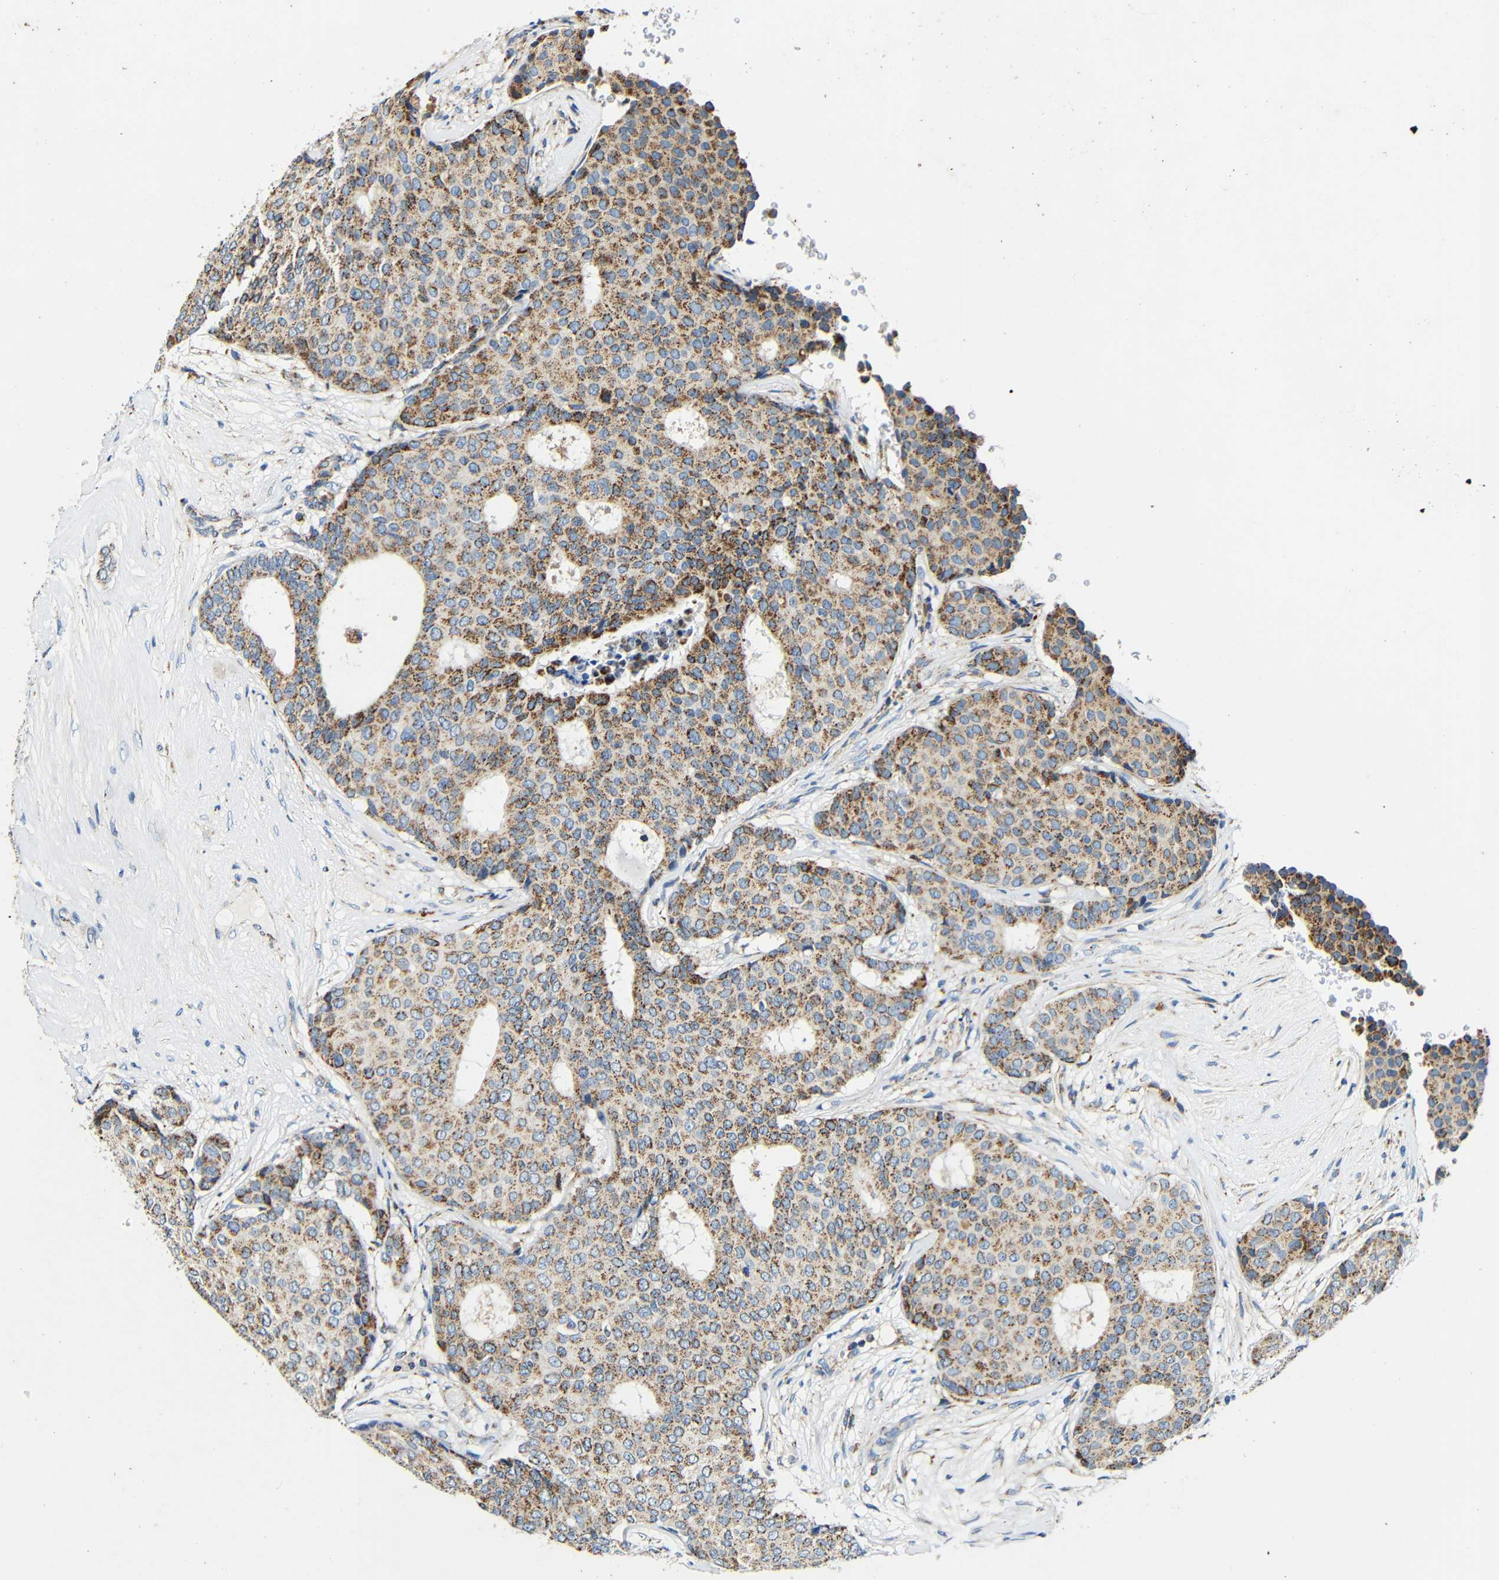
{"staining": {"intensity": "moderate", "quantity": ">75%", "location": "cytoplasmic/membranous"}, "tissue": "breast cancer", "cell_type": "Tumor cells", "image_type": "cancer", "snomed": [{"axis": "morphology", "description": "Neoplasm, malignant, NOS"}, {"axis": "topography", "description": "Breast"}], "caption": "Moderate cytoplasmic/membranous staining for a protein is appreciated in about >75% of tumor cells of breast cancer using immunohistochemistry (IHC).", "gene": "GALNT18", "patient": {"sex": "female", "age": 50}}